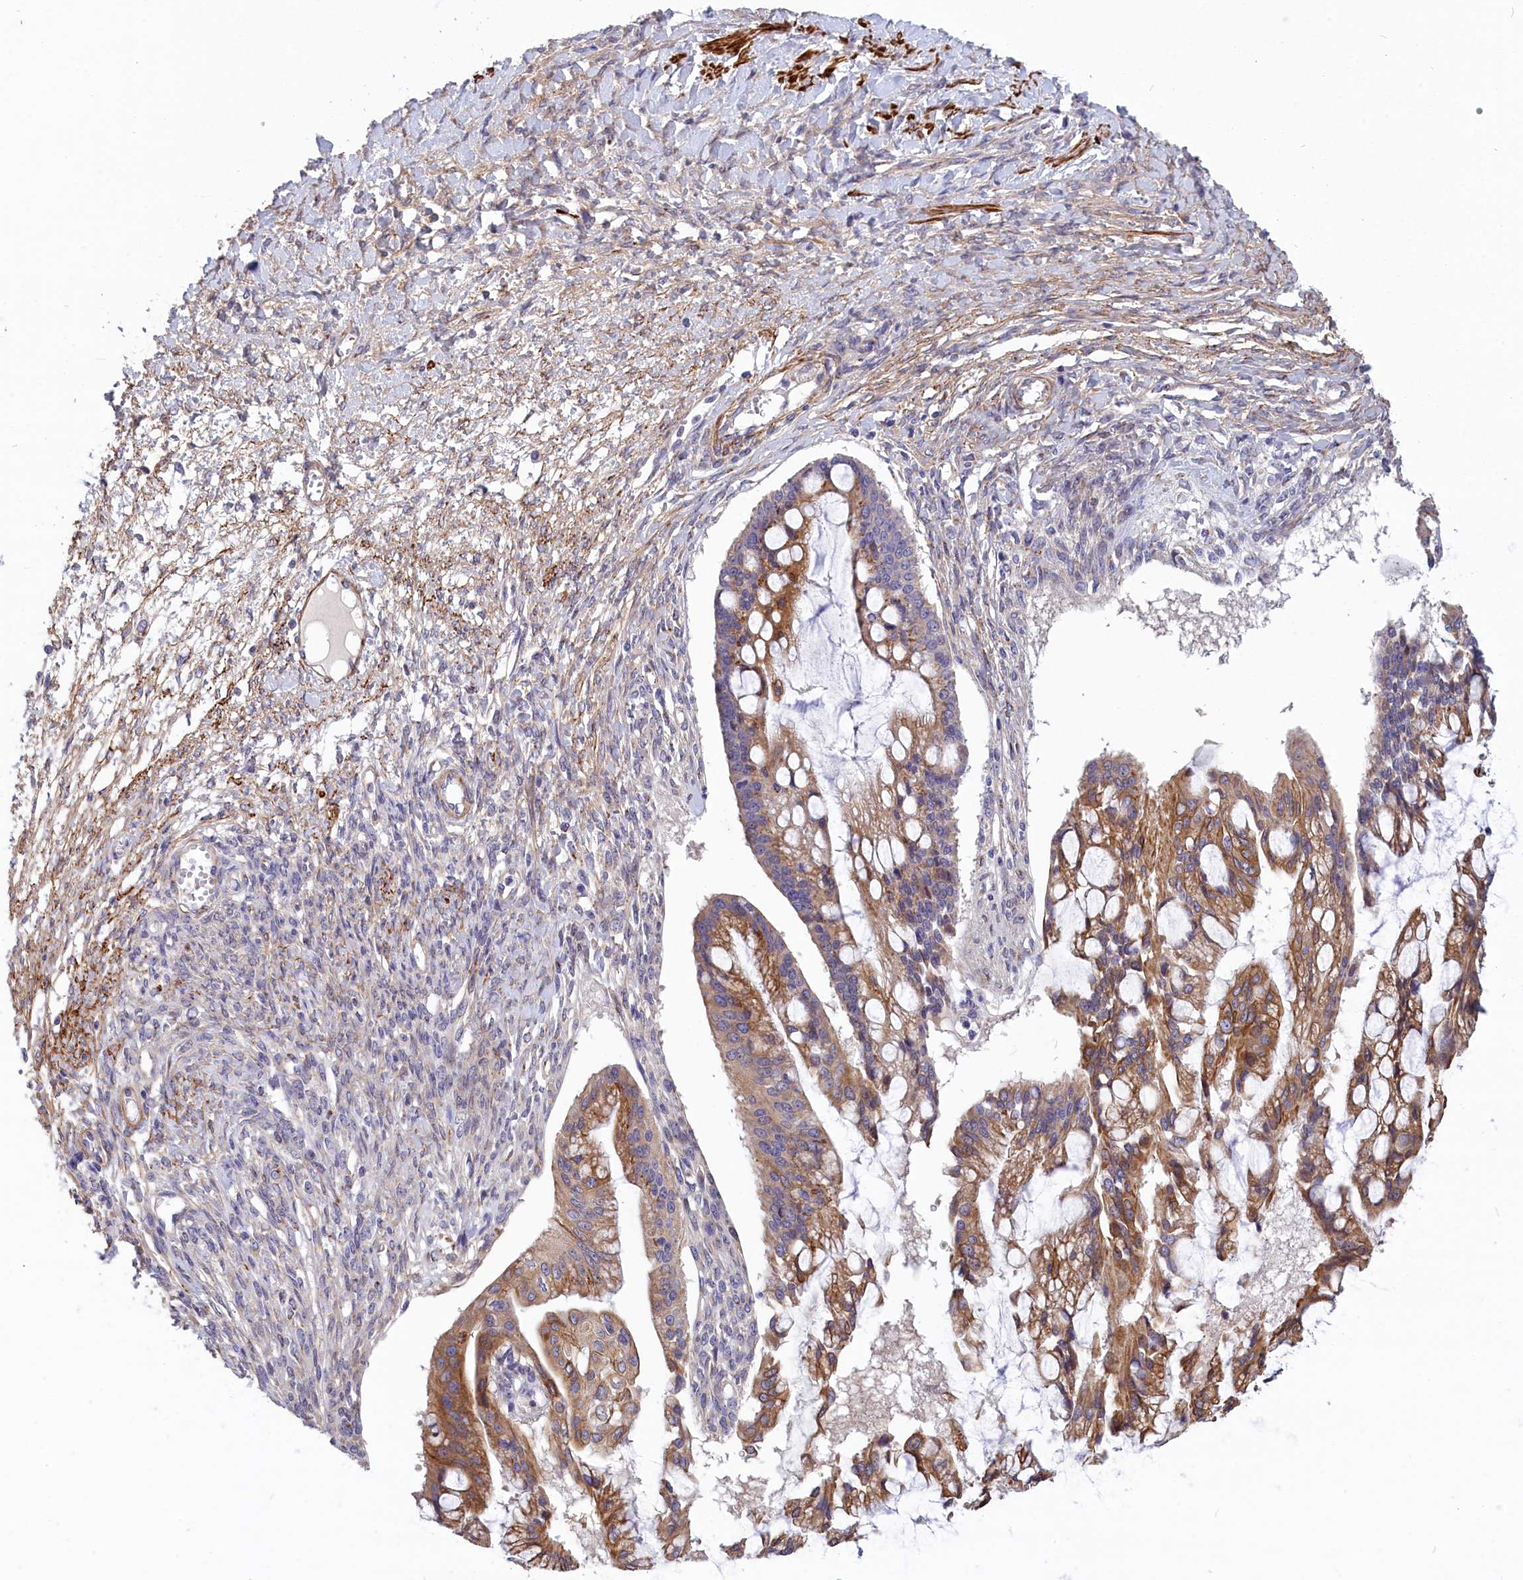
{"staining": {"intensity": "moderate", "quantity": "25%-75%", "location": "cytoplasmic/membranous"}, "tissue": "ovarian cancer", "cell_type": "Tumor cells", "image_type": "cancer", "snomed": [{"axis": "morphology", "description": "Cystadenocarcinoma, mucinous, NOS"}, {"axis": "topography", "description": "Ovary"}], "caption": "Immunohistochemical staining of human ovarian cancer (mucinous cystadenocarcinoma) shows moderate cytoplasmic/membranous protein expression in about 25%-75% of tumor cells. (DAB (3,3'-diaminobenzidine) IHC with brightfield microscopy, high magnification).", "gene": "TUBGCP4", "patient": {"sex": "female", "age": 73}}